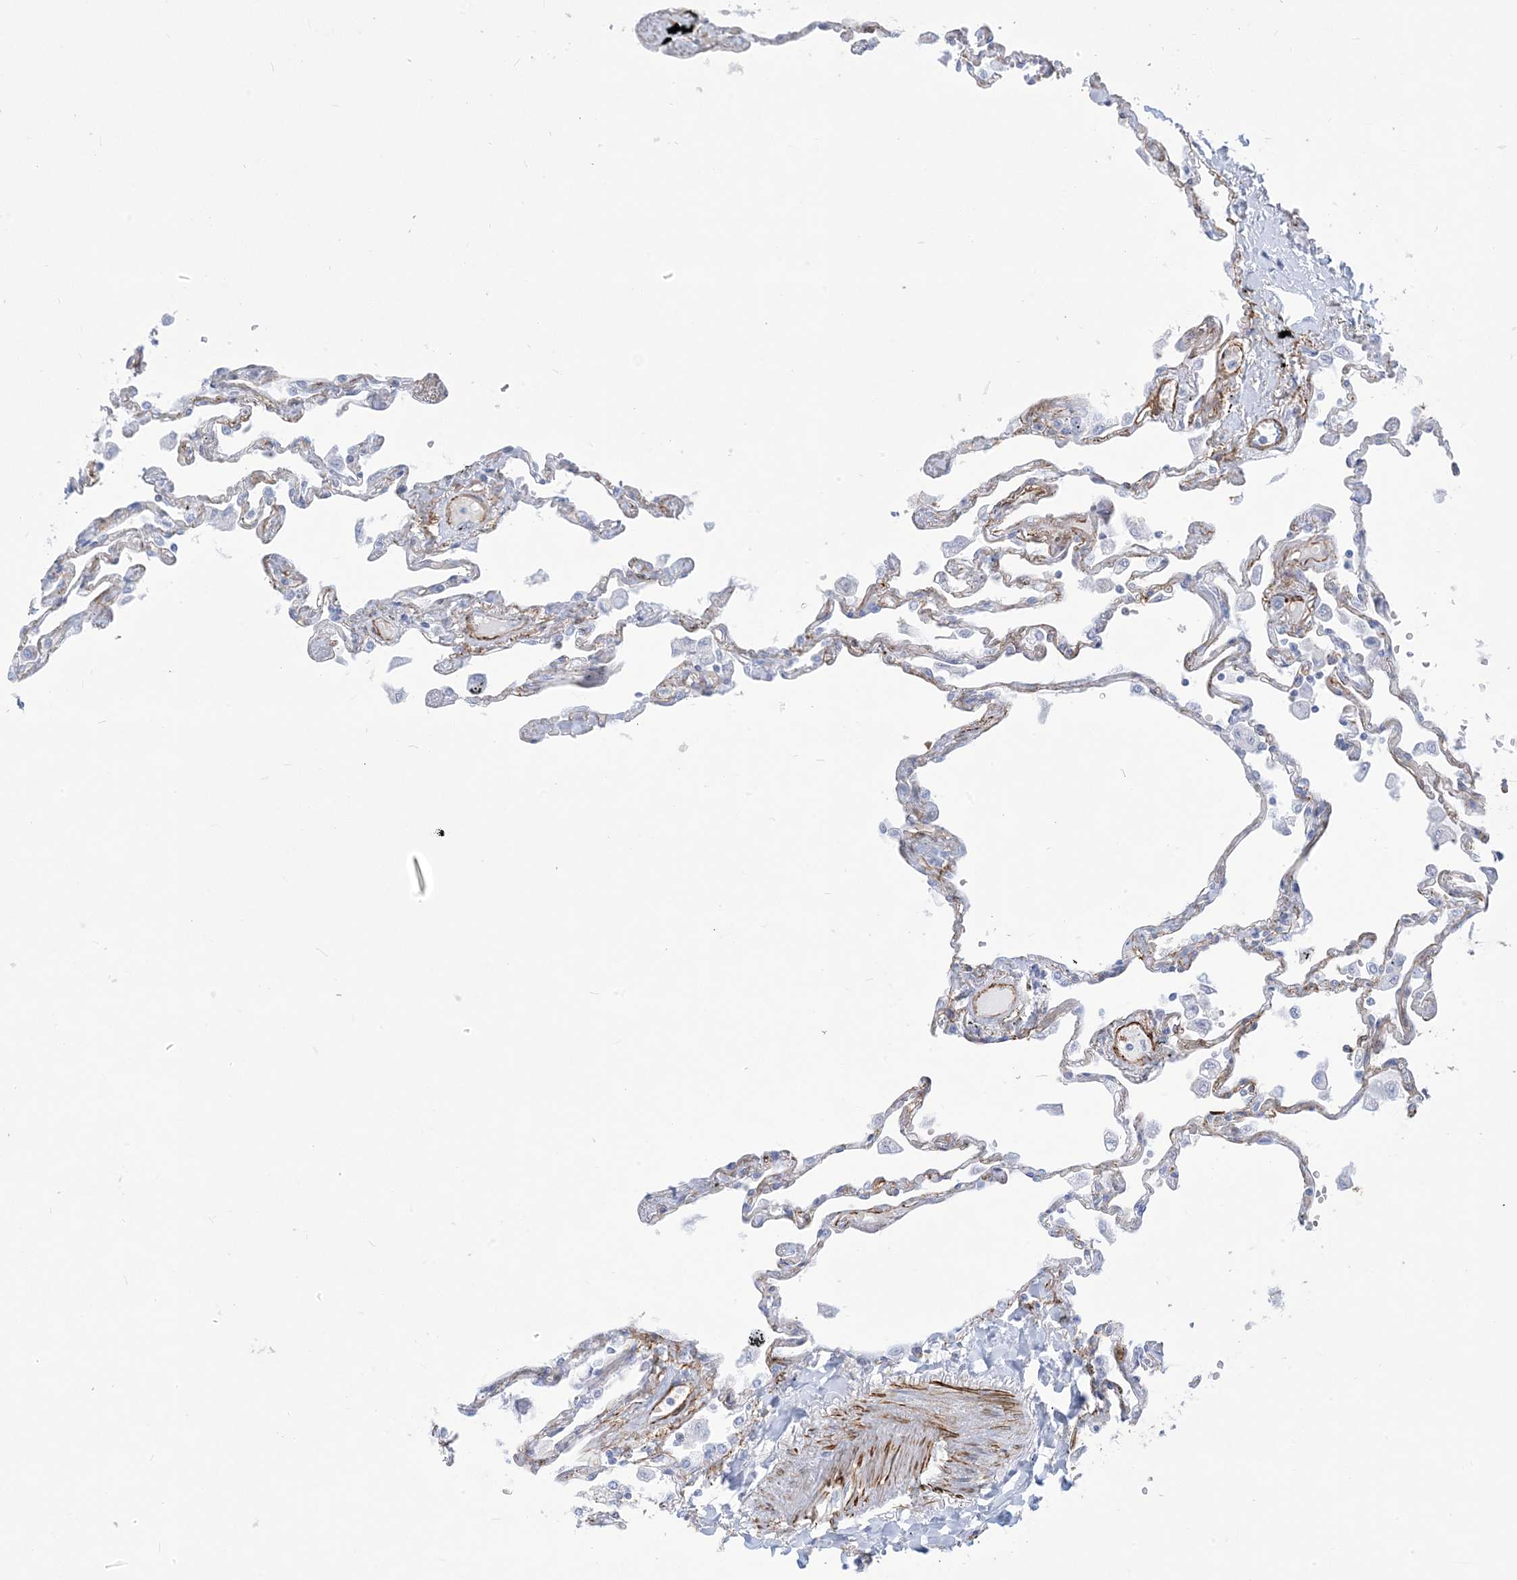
{"staining": {"intensity": "moderate", "quantity": "25%-75%", "location": "cytoplasmic/membranous"}, "tissue": "lung", "cell_type": "Alveolar cells", "image_type": "normal", "snomed": [{"axis": "morphology", "description": "Normal tissue, NOS"}, {"axis": "topography", "description": "Lung"}], "caption": "This photomicrograph demonstrates IHC staining of unremarkable lung, with medium moderate cytoplasmic/membranous positivity in about 25%-75% of alveolar cells.", "gene": "B3GNT7", "patient": {"sex": "female", "age": 67}}